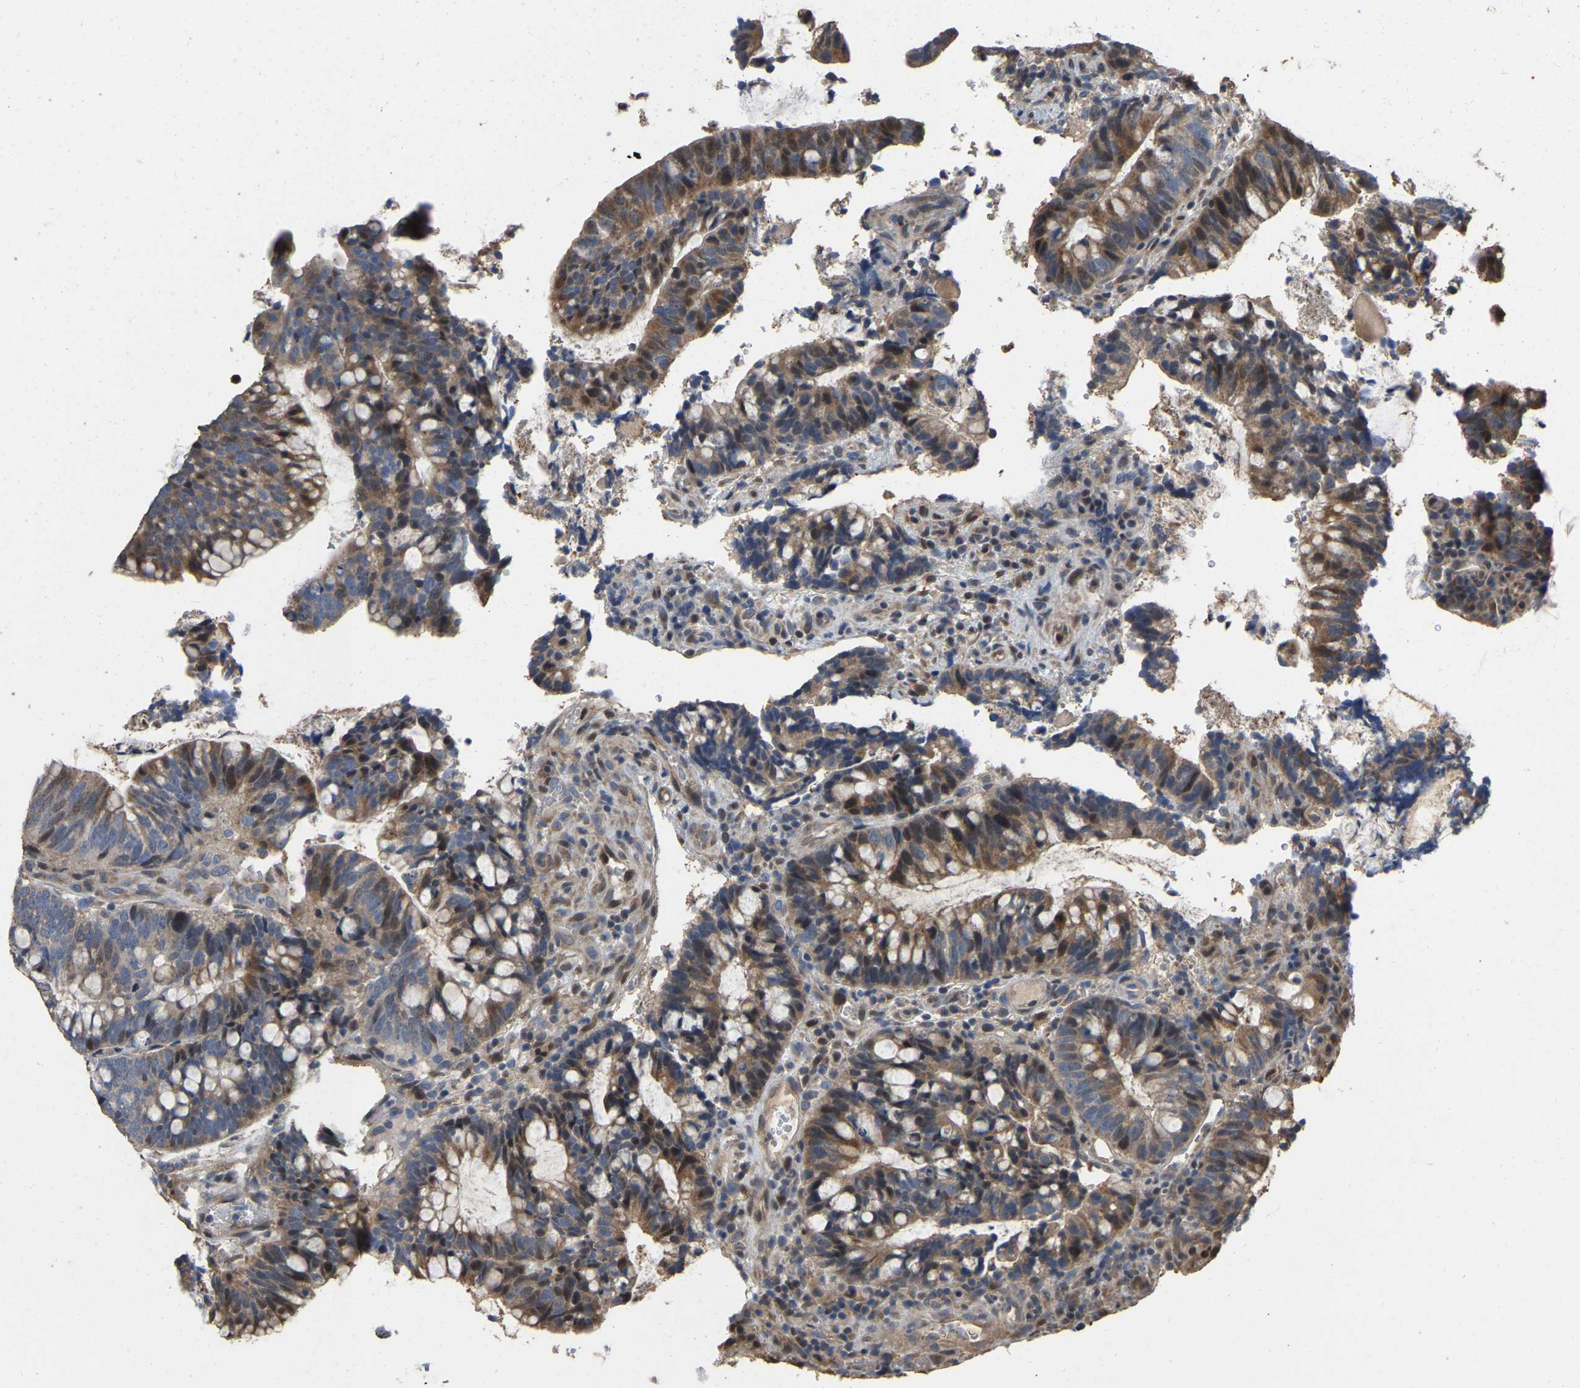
{"staining": {"intensity": "moderate", "quantity": "25%-75%", "location": "cytoplasmic/membranous,nuclear"}, "tissue": "colorectal cancer", "cell_type": "Tumor cells", "image_type": "cancer", "snomed": [{"axis": "morphology", "description": "Adenocarcinoma, NOS"}, {"axis": "topography", "description": "Colon"}], "caption": "Protein staining of adenocarcinoma (colorectal) tissue shows moderate cytoplasmic/membranous and nuclear staining in approximately 25%-75% of tumor cells.", "gene": "NCS1", "patient": {"sex": "female", "age": 66}}